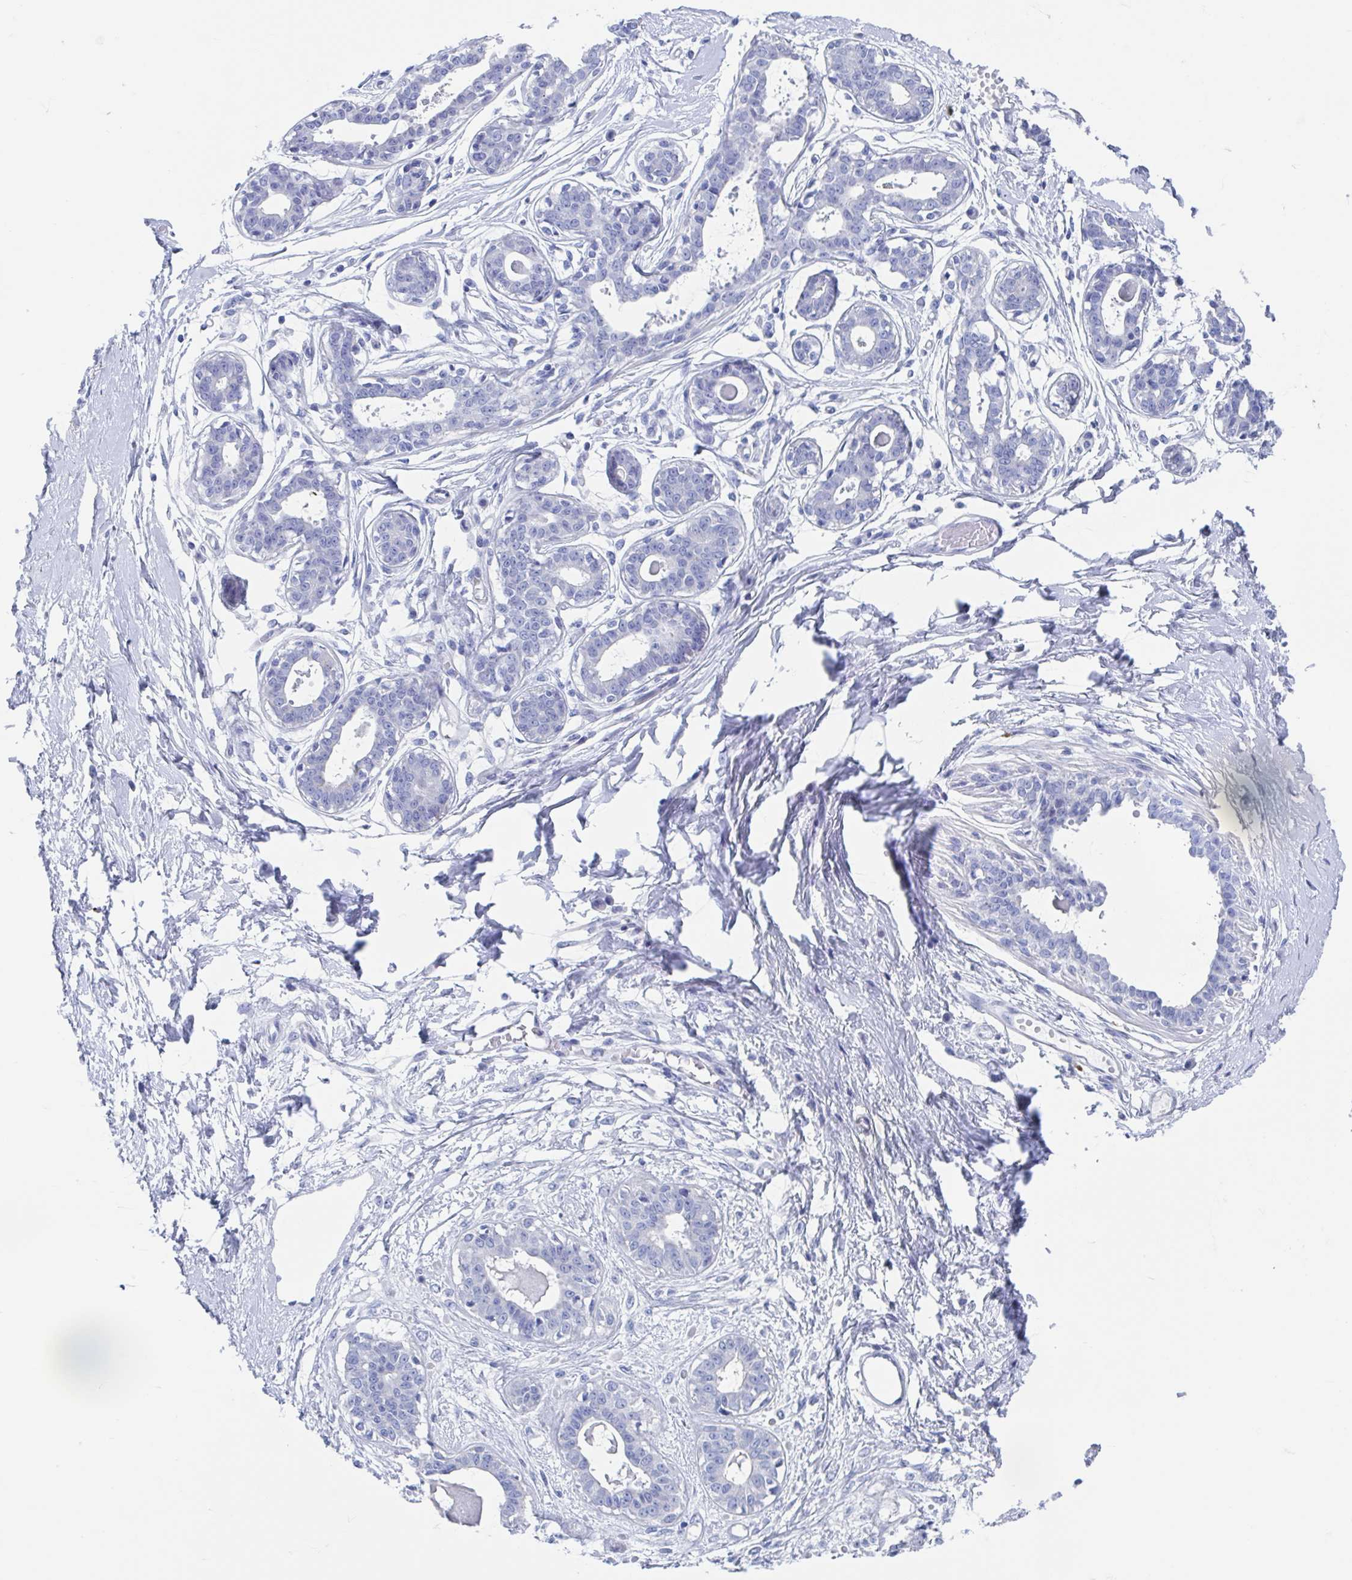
{"staining": {"intensity": "negative", "quantity": "none", "location": "none"}, "tissue": "breast", "cell_type": "Adipocytes", "image_type": "normal", "snomed": [{"axis": "morphology", "description": "Normal tissue, NOS"}, {"axis": "topography", "description": "Breast"}], "caption": "IHC image of unremarkable human breast stained for a protein (brown), which reveals no staining in adipocytes.", "gene": "SHCBP1L", "patient": {"sex": "female", "age": 45}}